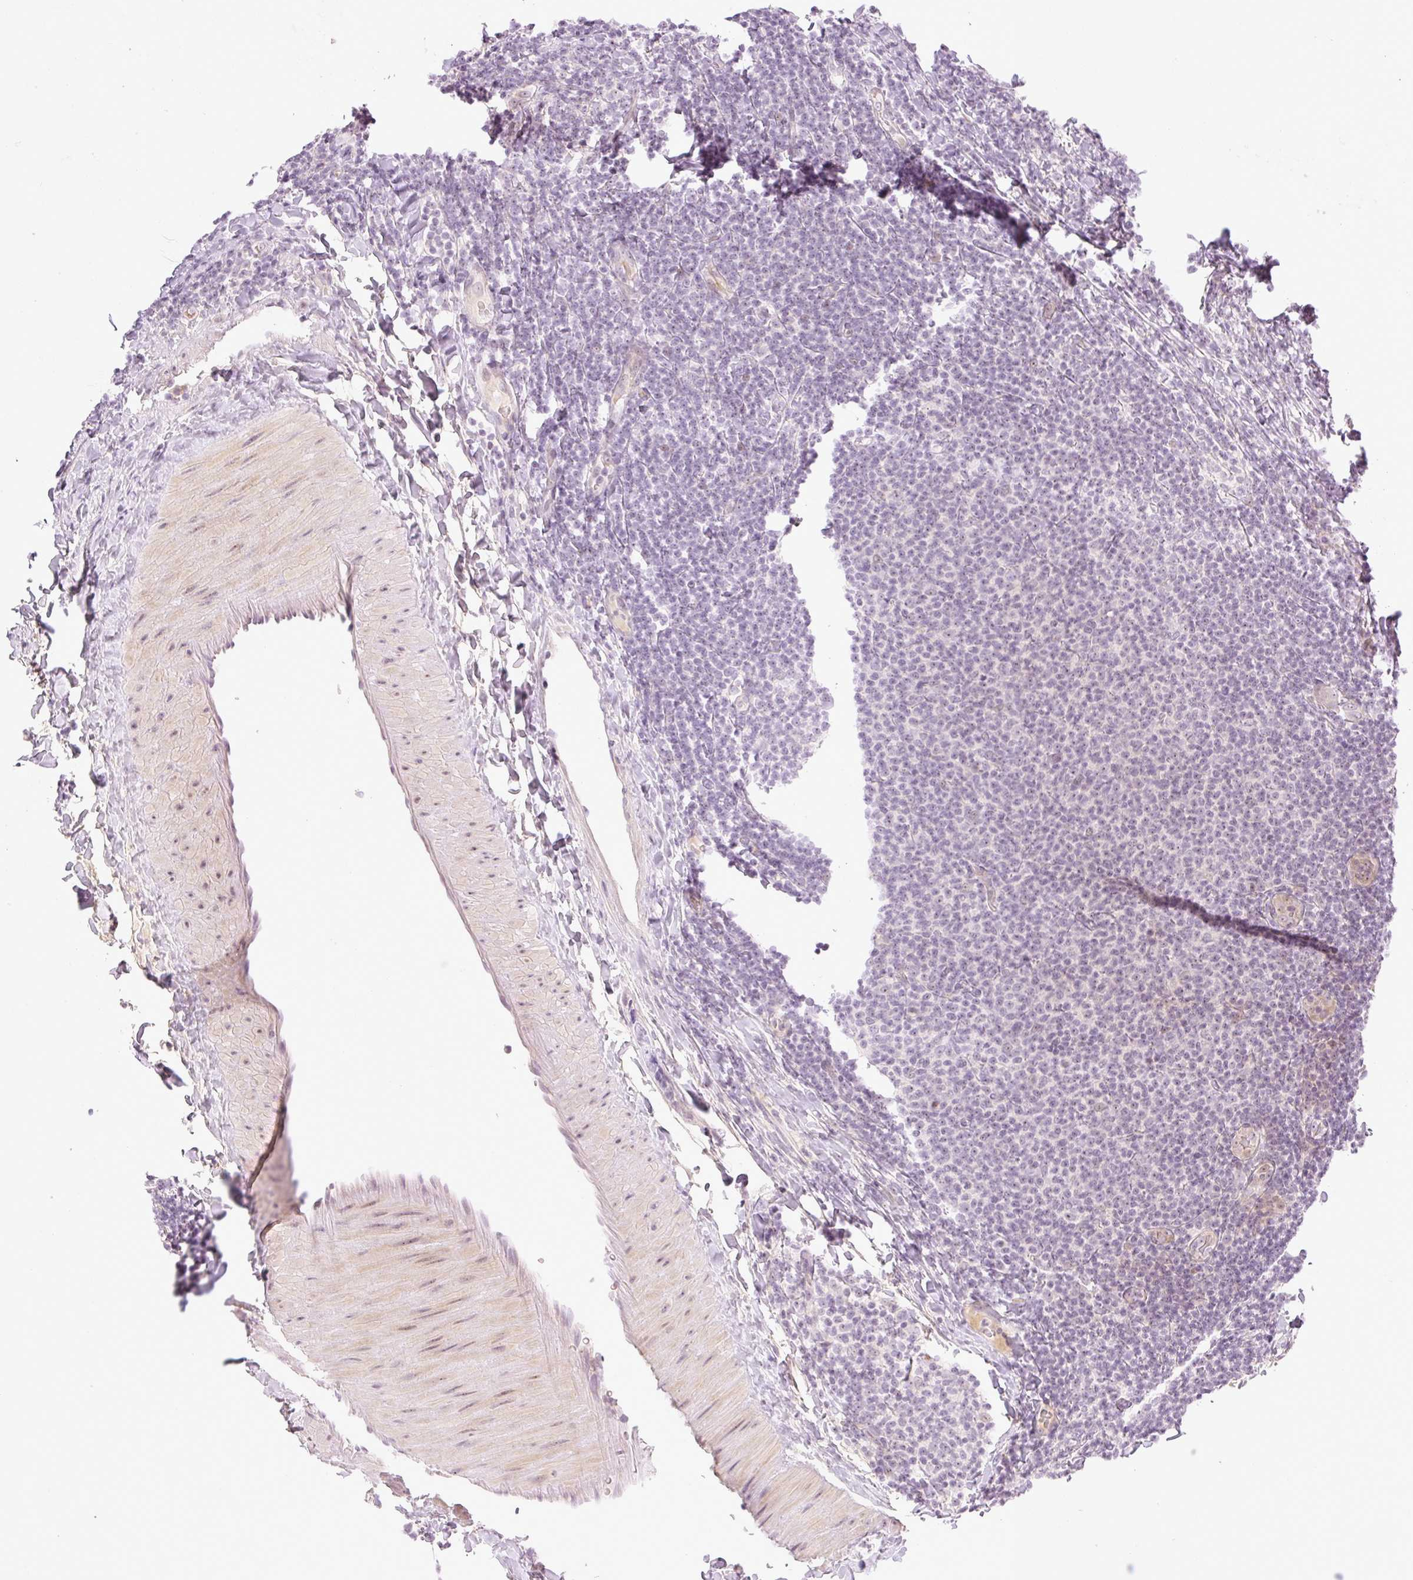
{"staining": {"intensity": "weak", "quantity": "<25%", "location": "nuclear"}, "tissue": "lymphoma", "cell_type": "Tumor cells", "image_type": "cancer", "snomed": [{"axis": "morphology", "description": "Malignant lymphoma, non-Hodgkin's type, Low grade"}, {"axis": "topography", "description": "Lymph node"}], "caption": "The photomicrograph displays no significant positivity in tumor cells of malignant lymphoma, non-Hodgkin's type (low-grade).", "gene": "AAR2", "patient": {"sex": "male", "age": 66}}